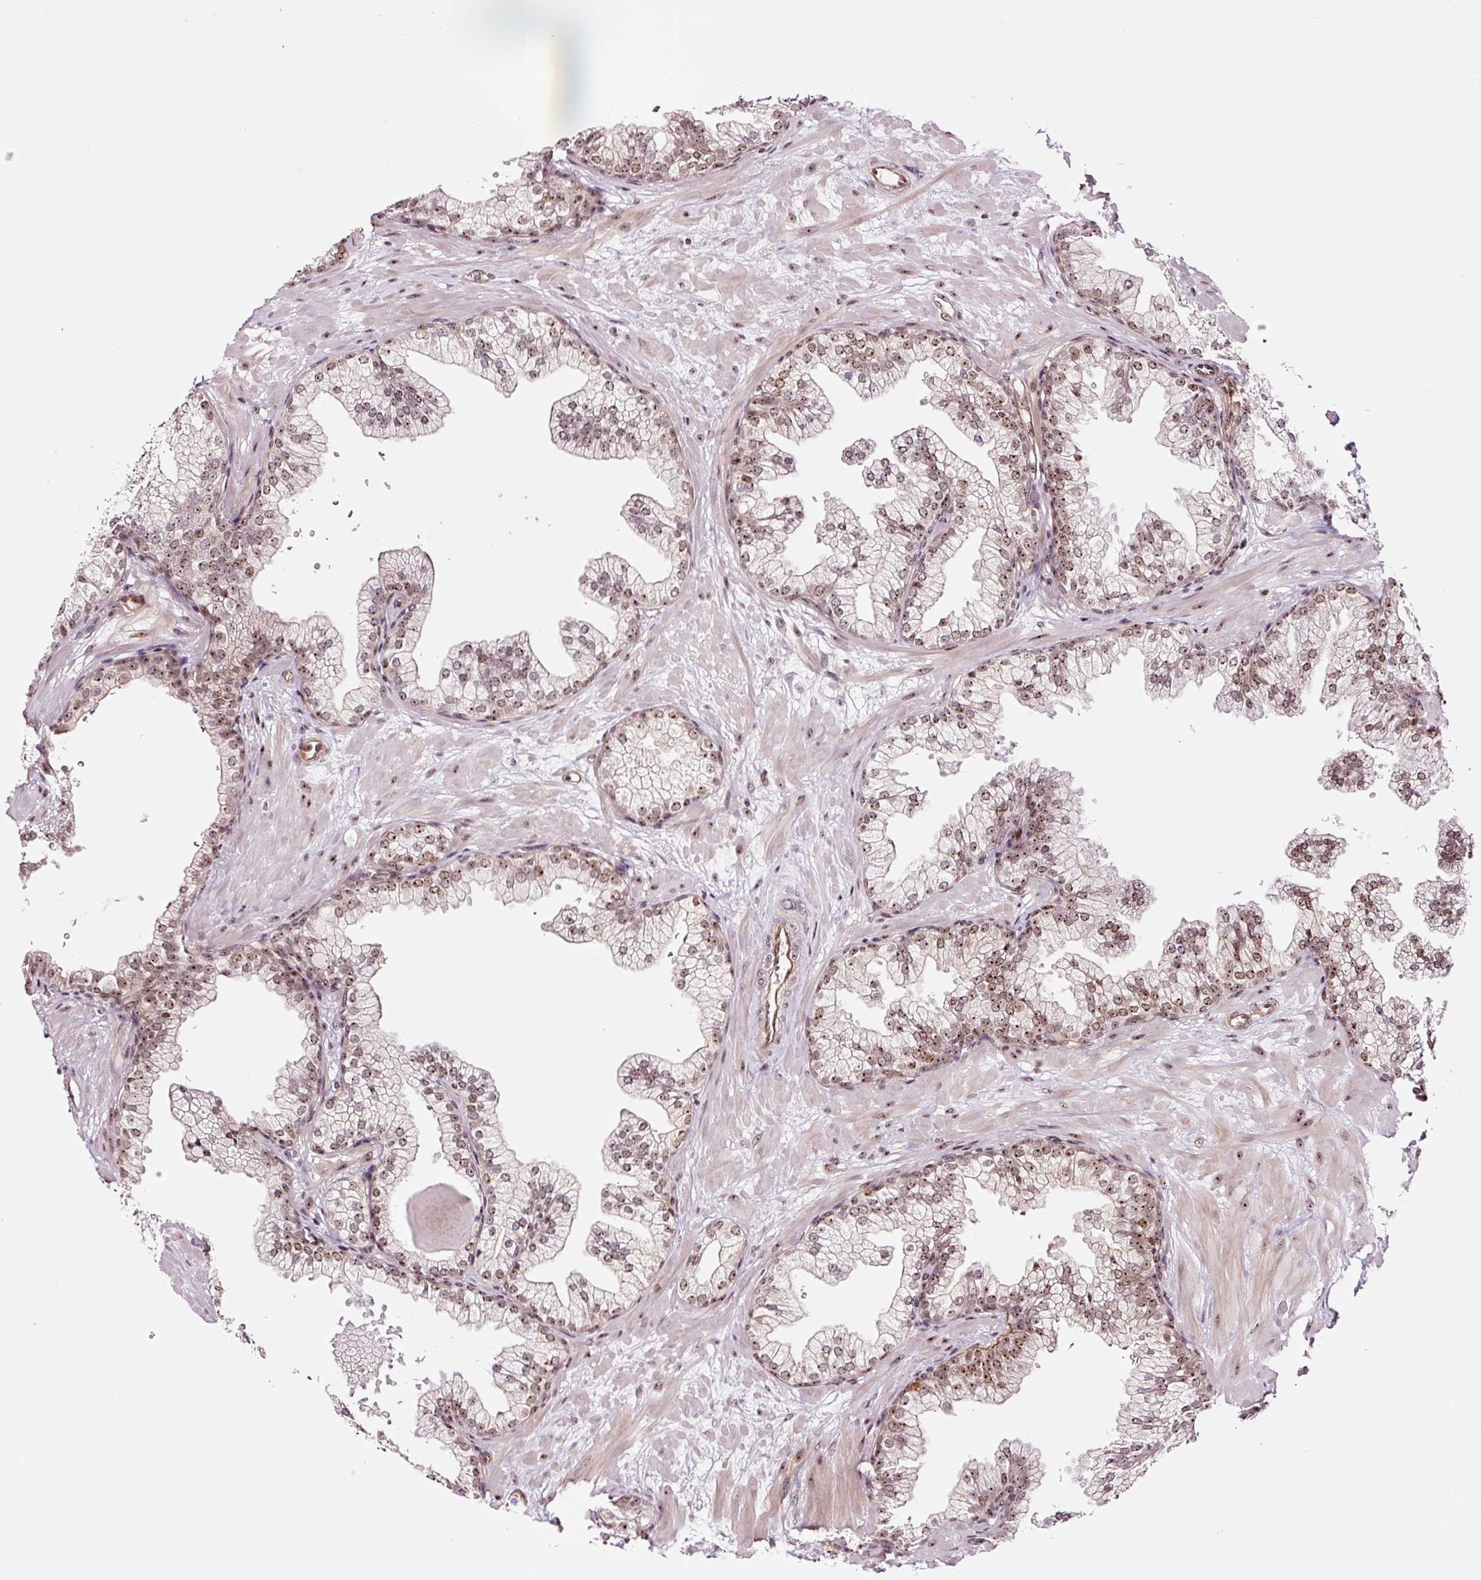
{"staining": {"intensity": "moderate", "quantity": ">75%", "location": "nuclear"}, "tissue": "prostate", "cell_type": "Glandular cells", "image_type": "normal", "snomed": [{"axis": "morphology", "description": "Normal tissue, NOS"}, {"axis": "topography", "description": "Prostate"}, {"axis": "topography", "description": "Peripheral nerve tissue"}], "caption": "The histopathology image demonstrates a brown stain indicating the presence of a protein in the nuclear of glandular cells in prostate. Using DAB (brown) and hematoxylin (blue) stains, captured at high magnification using brightfield microscopy.", "gene": "GNL3", "patient": {"sex": "male", "age": 61}}